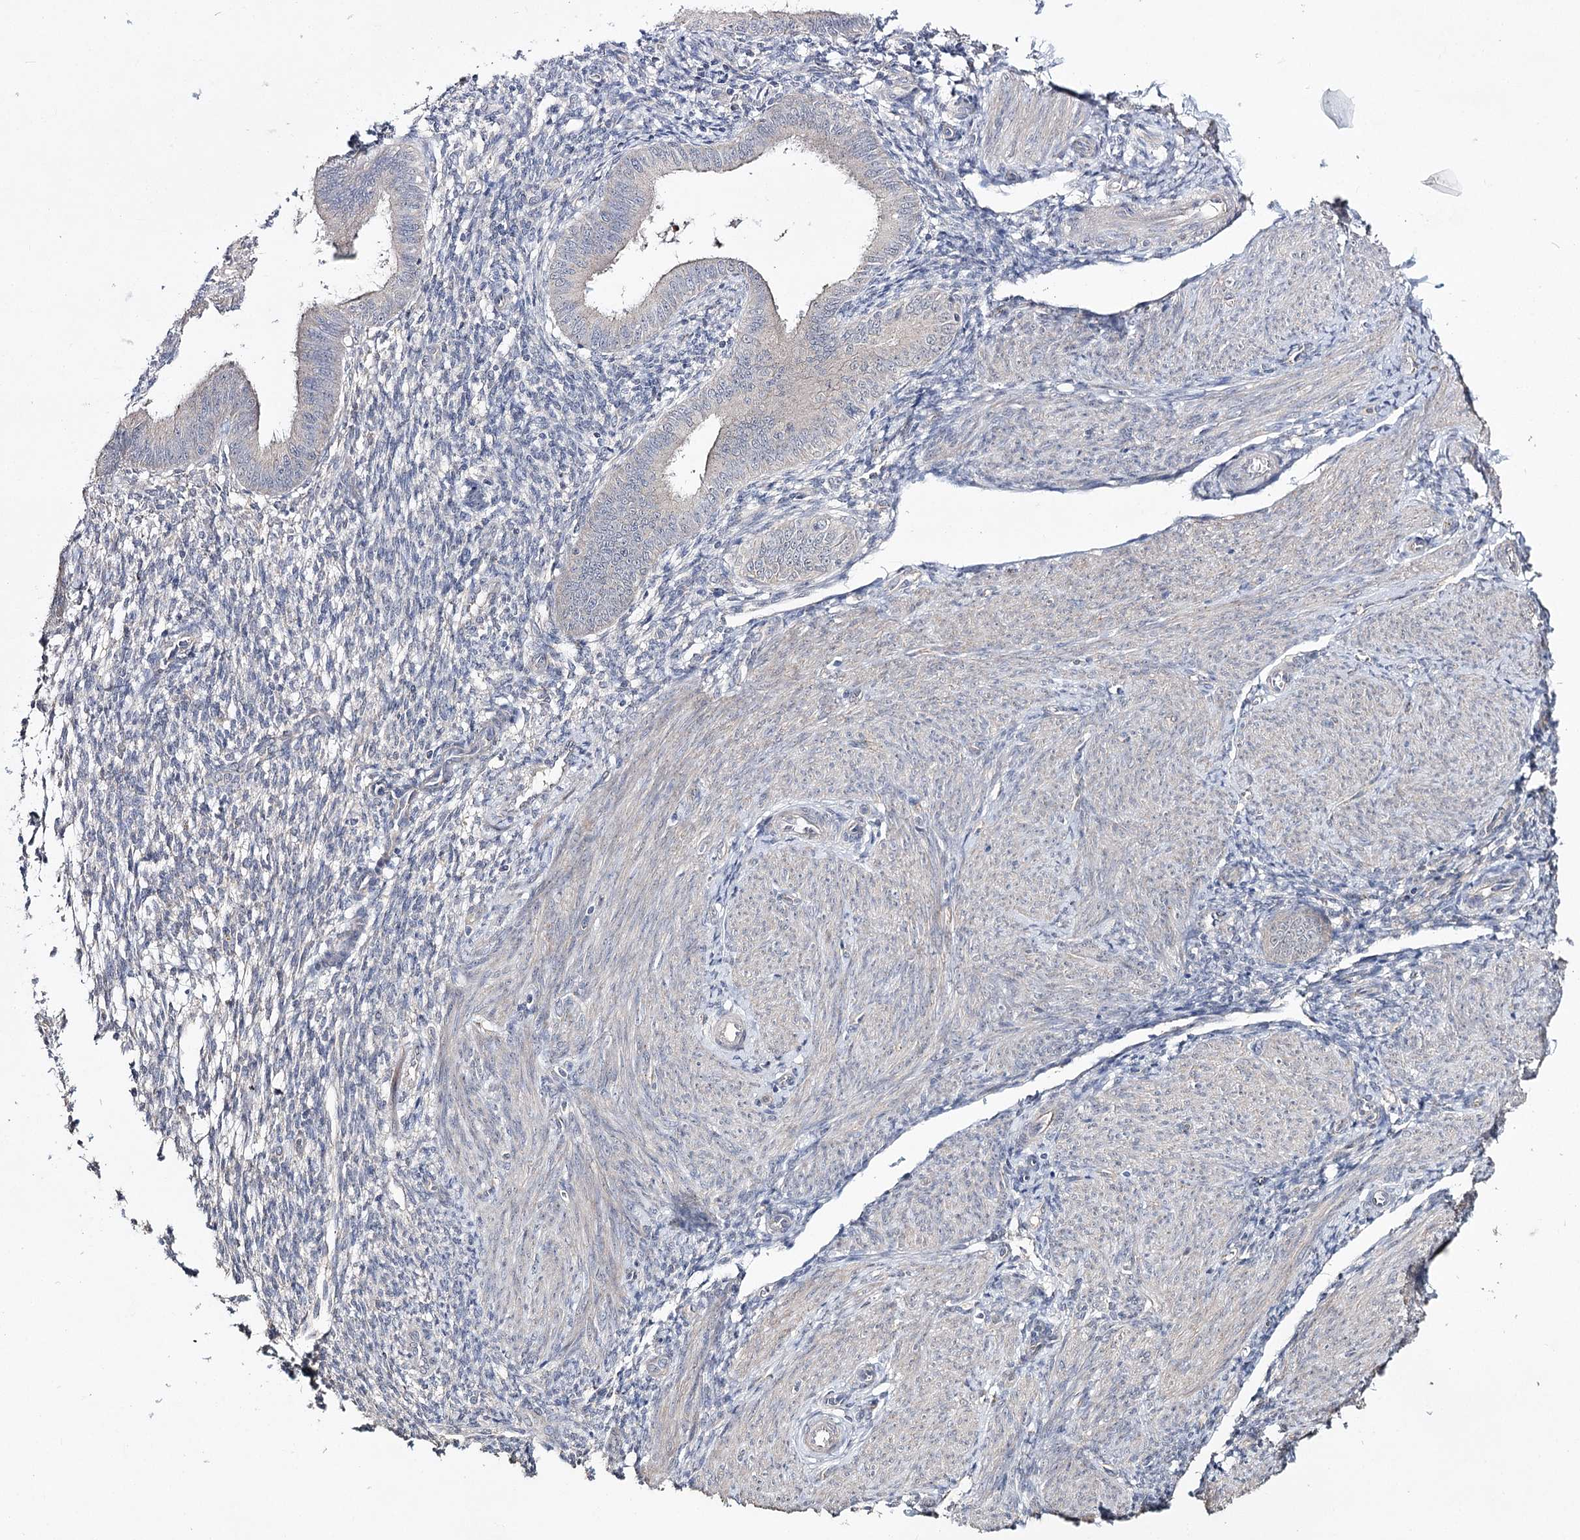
{"staining": {"intensity": "negative", "quantity": "none", "location": "none"}, "tissue": "endometrium", "cell_type": "Cells in endometrial stroma", "image_type": "normal", "snomed": [{"axis": "morphology", "description": "Normal tissue, NOS"}, {"axis": "topography", "description": "Uterus"}, {"axis": "topography", "description": "Endometrium"}], "caption": "Protein analysis of unremarkable endometrium demonstrates no significant positivity in cells in endometrial stroma.", "gene": "SEMA4G", "patient": {"sex": "female", "age": 48}}